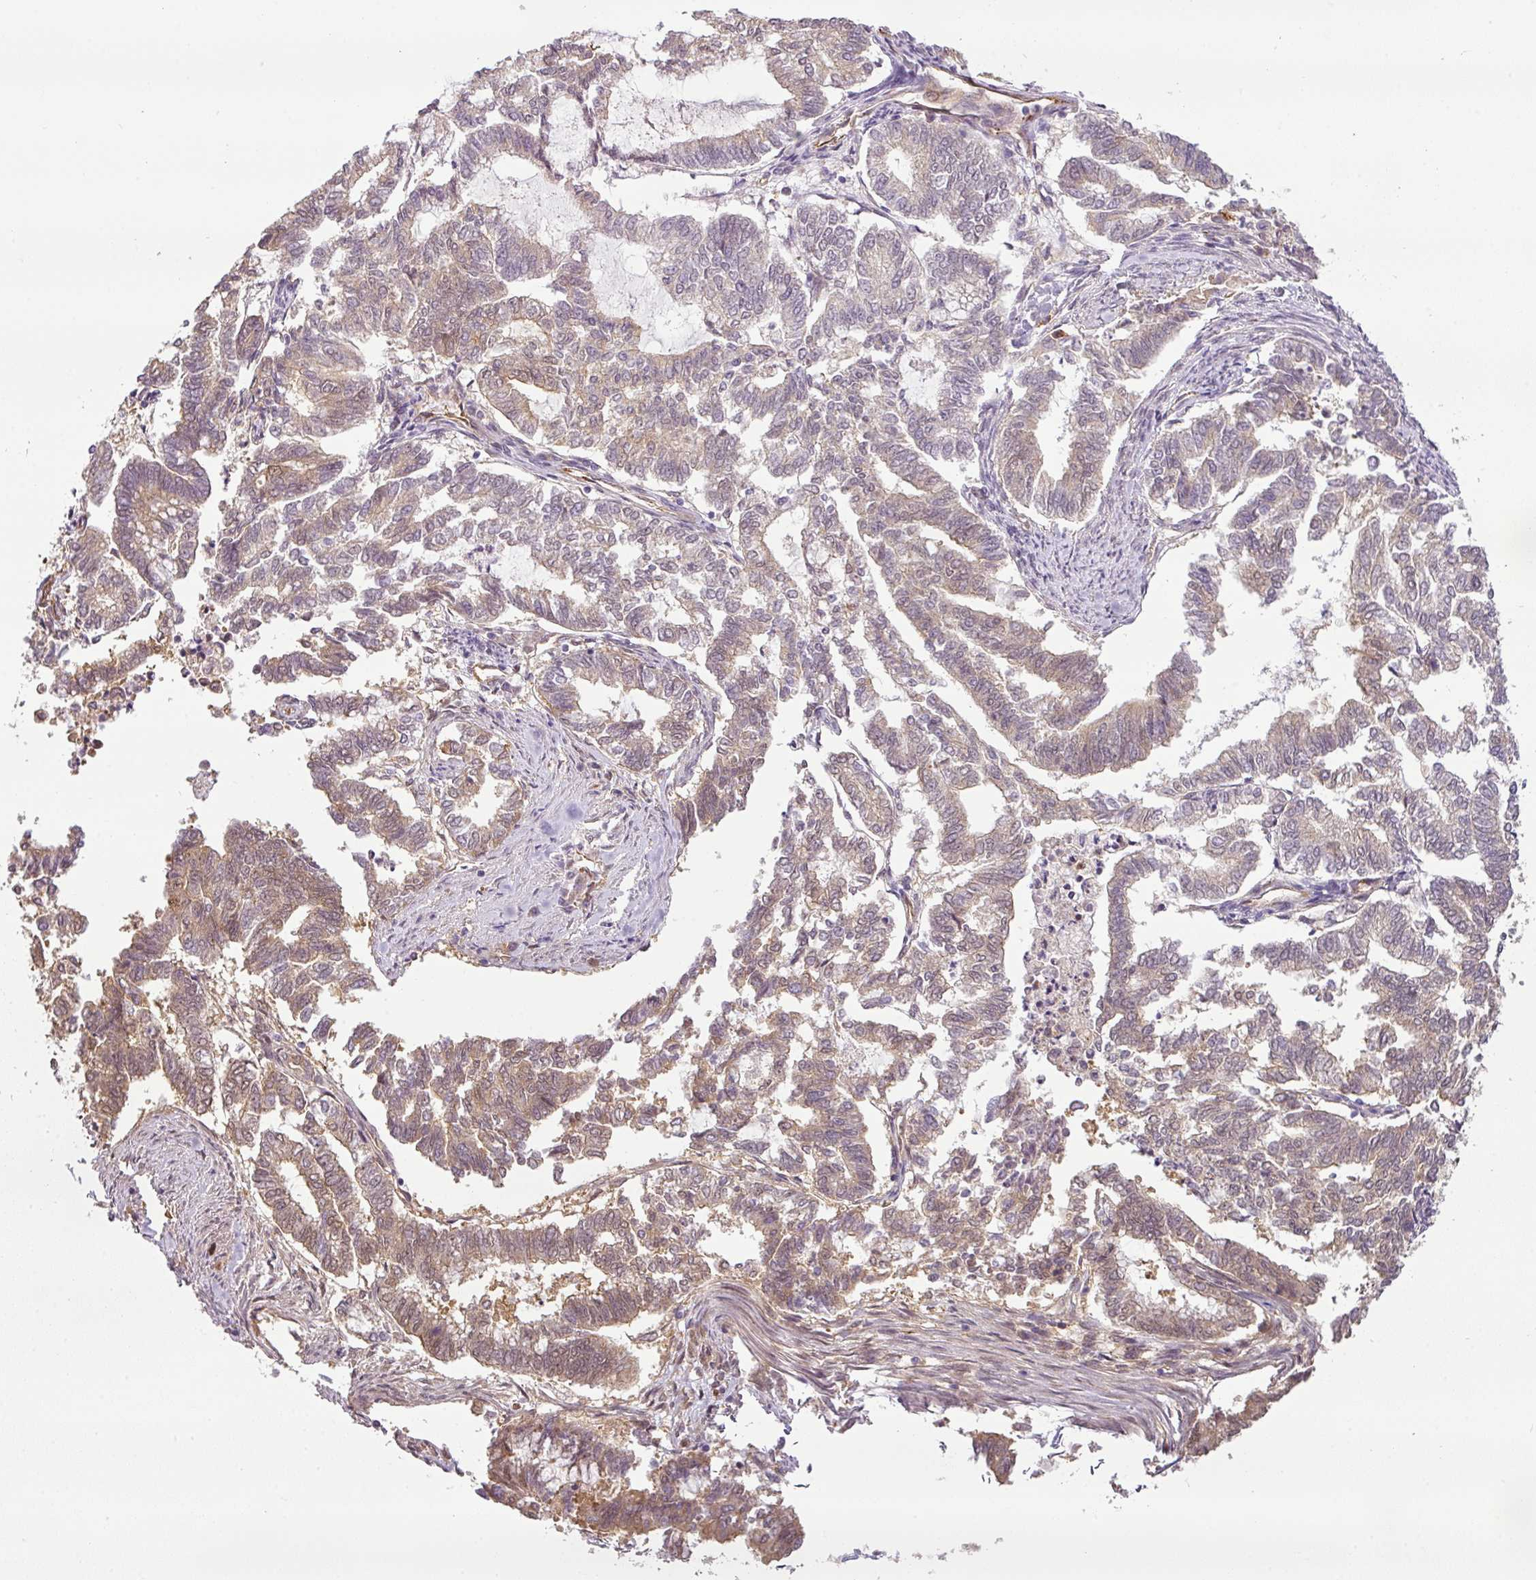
{"staining": {"intensity": "weak", "quantity": "<25%", "location": "cytoplasmic/membranous"}, "tissue": "endometrial cancer", "cell_type": "Tumor cells", "image_type": "cancer", "snomed": [{"axis": "morphology", "description": "Adenocarcinoma, NOS"}, {"axis": "topography", "description": "Endometrium"}], "caption": "This is an IHC micrograph of endometrial cancer. There is no staining in tumor cells.", "gene": "ANKRD18A", "patient": {"sex": "female", "age": 79}}